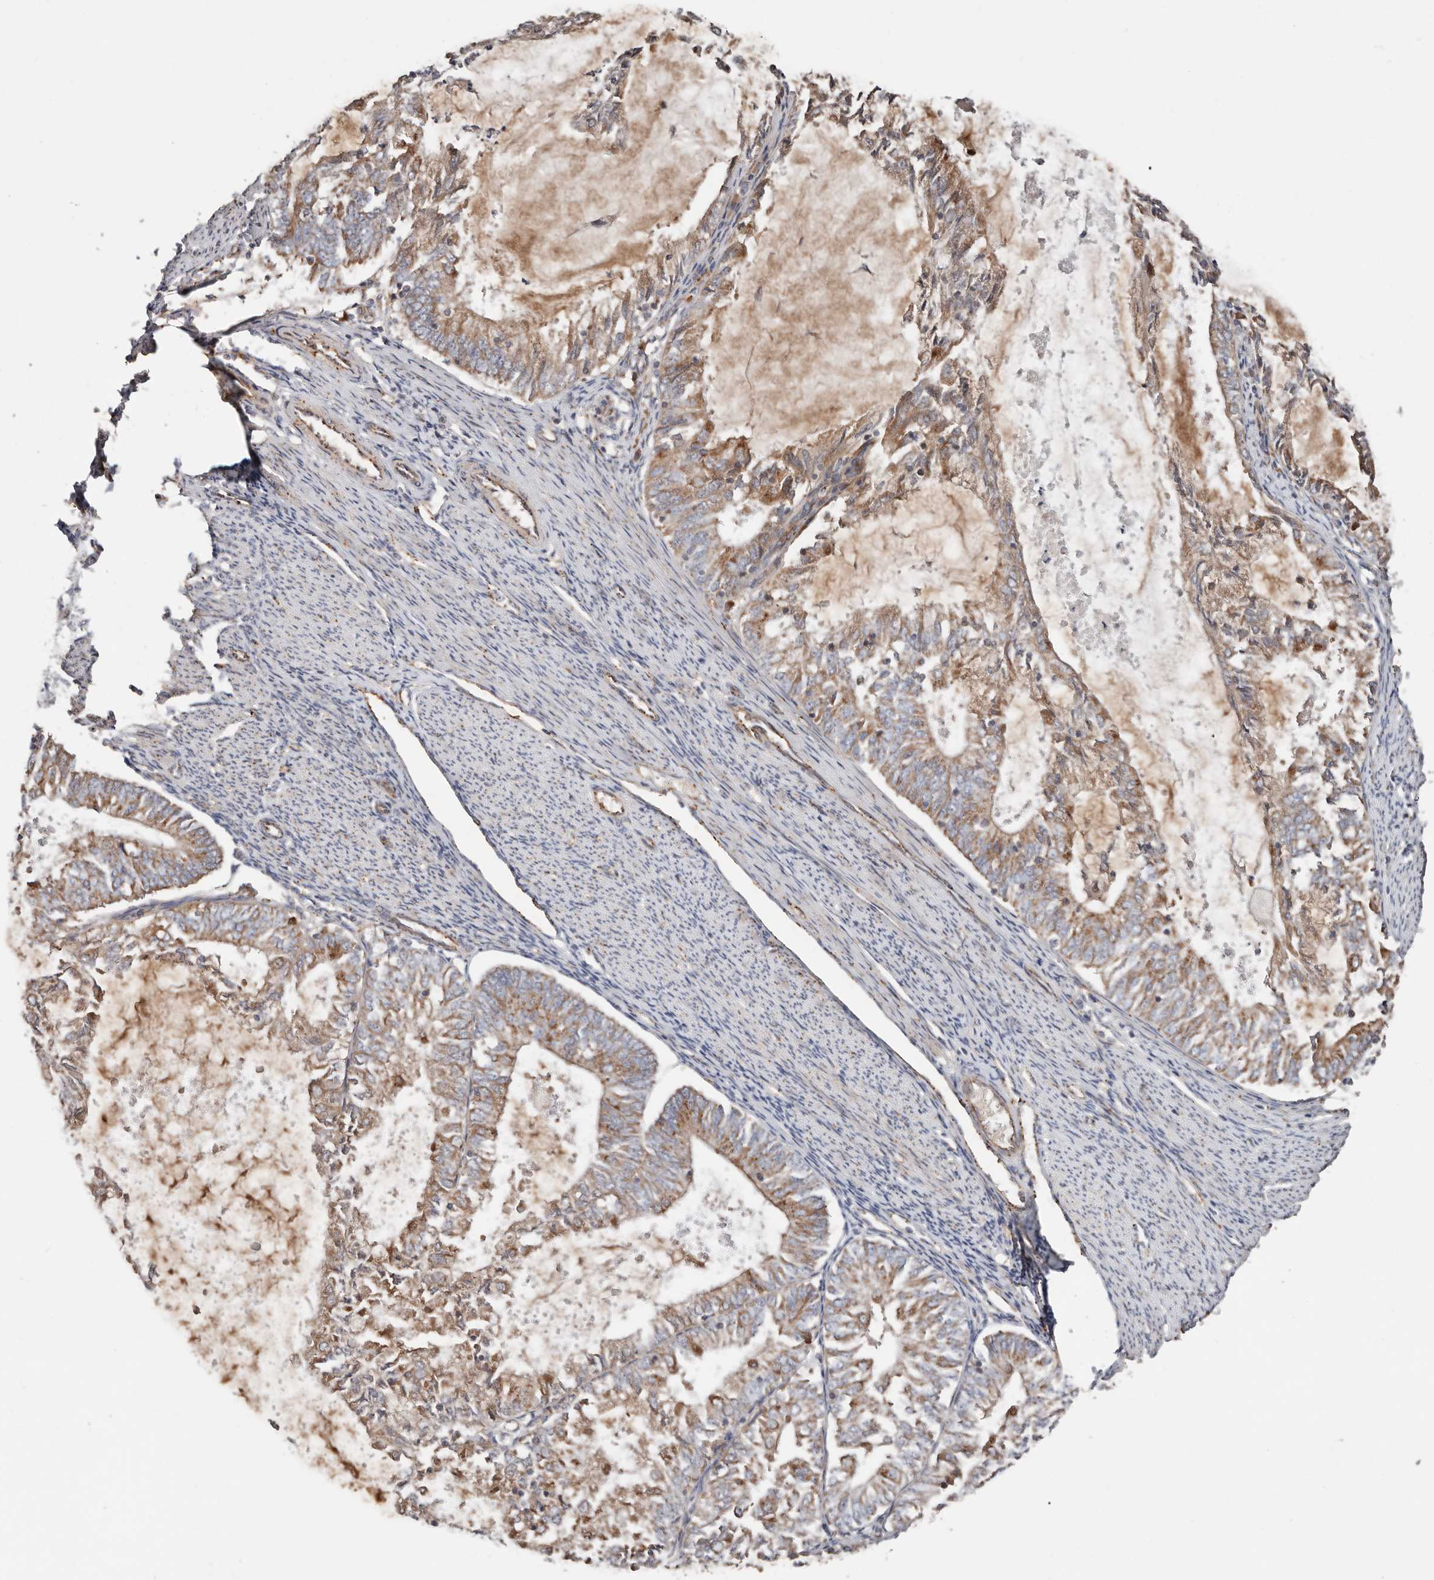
{"staining": {"intensity": "moderate", "quantity": ">75%", "location": "cytoplasmic/membranous"}, "tissue": "endometrial cancer", "cell_type": "Tumor cells", "image_type": "cancer", "snomed": [{"axis": "morphology", "description": "Adenocarcinoma, NOS"}, {"axis": "topography", "description": "Endometrium"}], "caption": "The micrograph reveals immunohistochemical staining of endometrial cancer. There is moderate cytoplasmic/membranous expression is present in approximately >75% of tumor cells. Immunohistochemistry (ihc) stains the protein in brown and the nuclei are stained blue.", "gene": "COG1", "patient": {"sex": "female", "age": 57}}